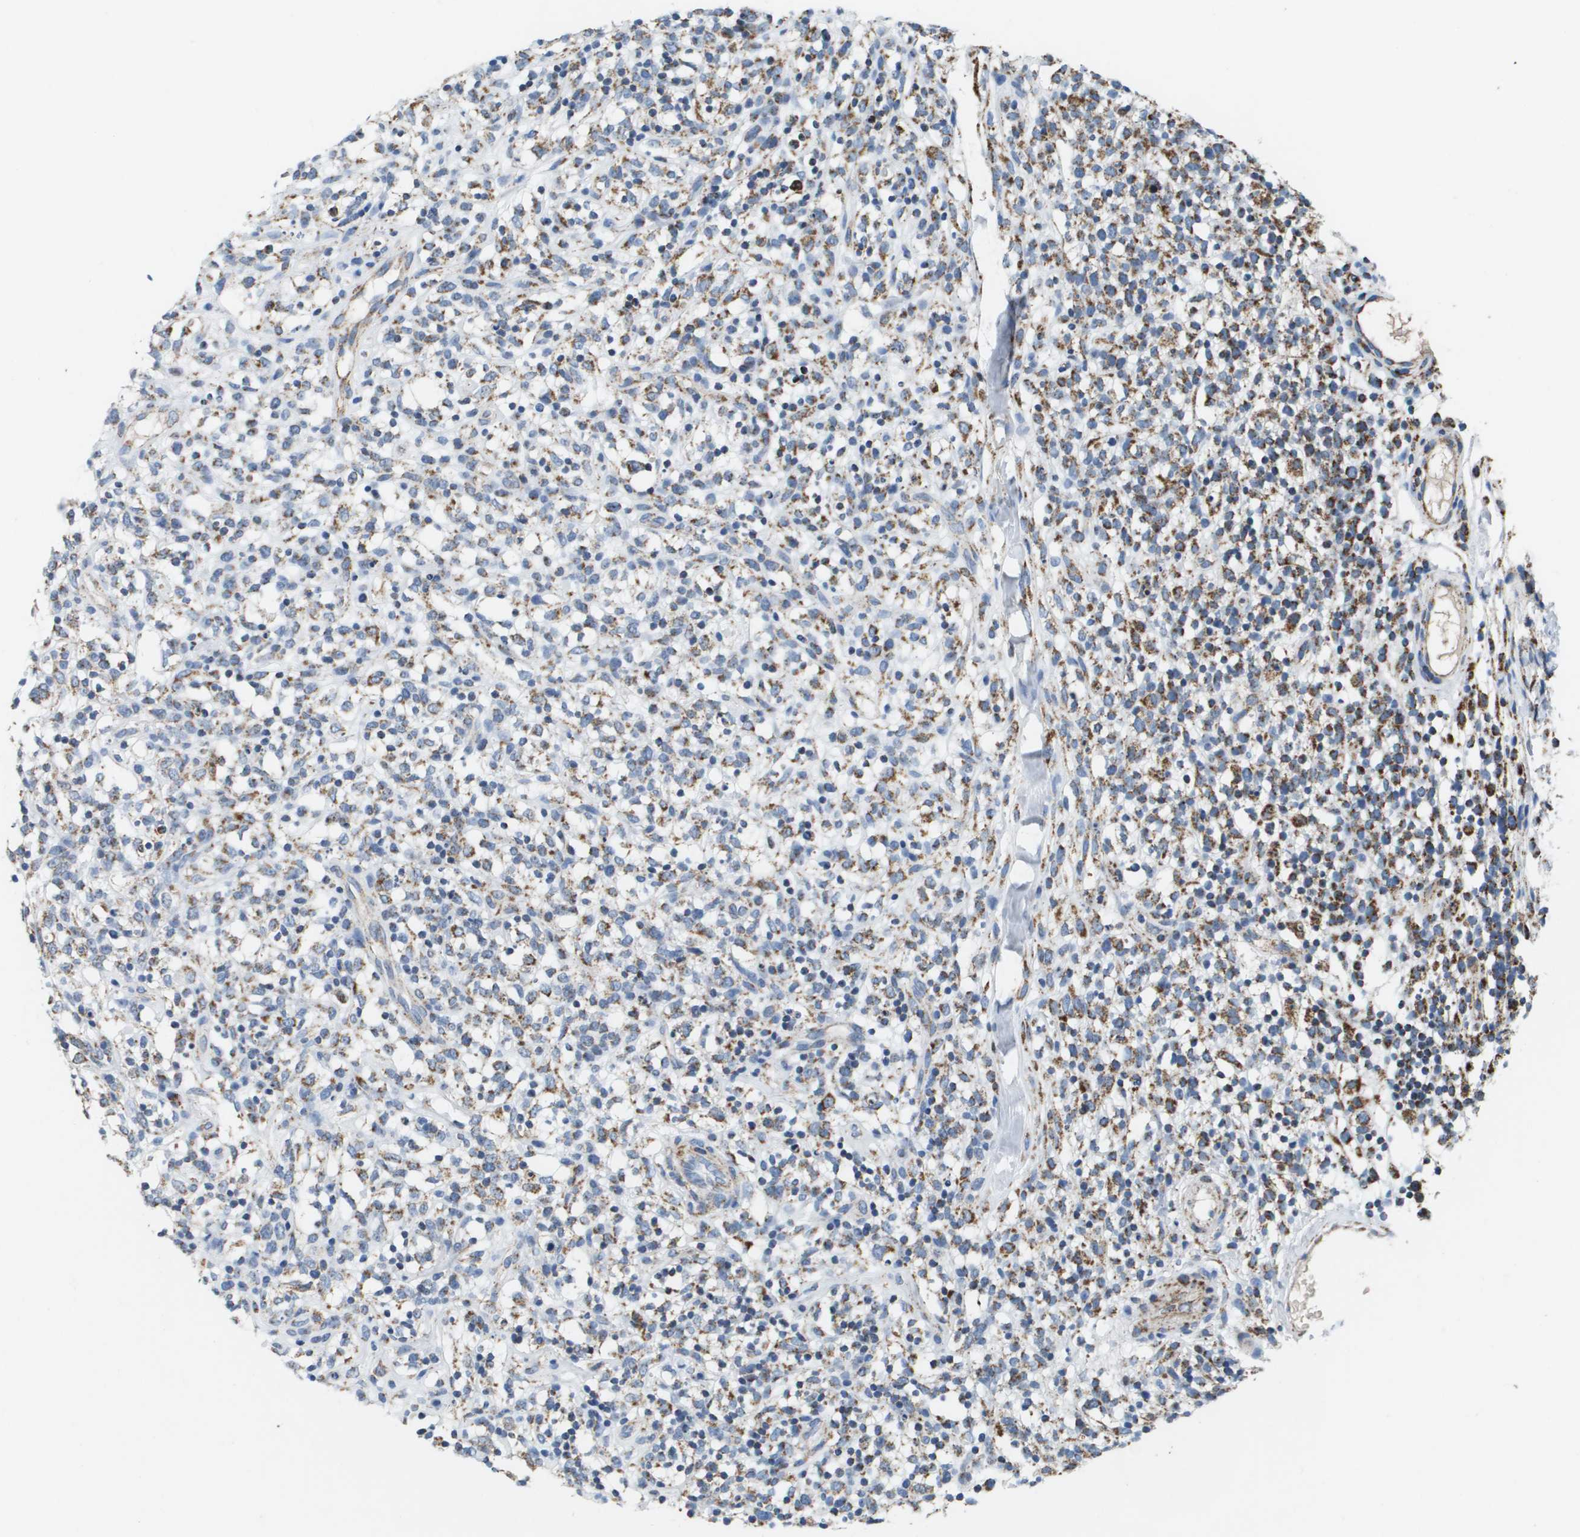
{"staining": {"intensity": "moderate", "quantity": ">75%", "location": "cytoplasmic/membranous"}, "tissue": "lymphoma", "cell_type": "Tumor cells", "image_type": "cancer", "snomed": [{"axis": "morphology", "description": "Malignant lymphoma, non-Hodgkin's type, High grade"}, {"axis": "topography", "description": "Lymph node"}], "caption": "Immunohistochemistry (IHC) histopathology image of lymphoma stained for a protein (brown), which exhibits medium levels of moderate cytoplasmic/membranous expression in about >75% of tumor cells.", "gene": "ATP5F1B", "patient": {"sex": "female", "age": 73}}